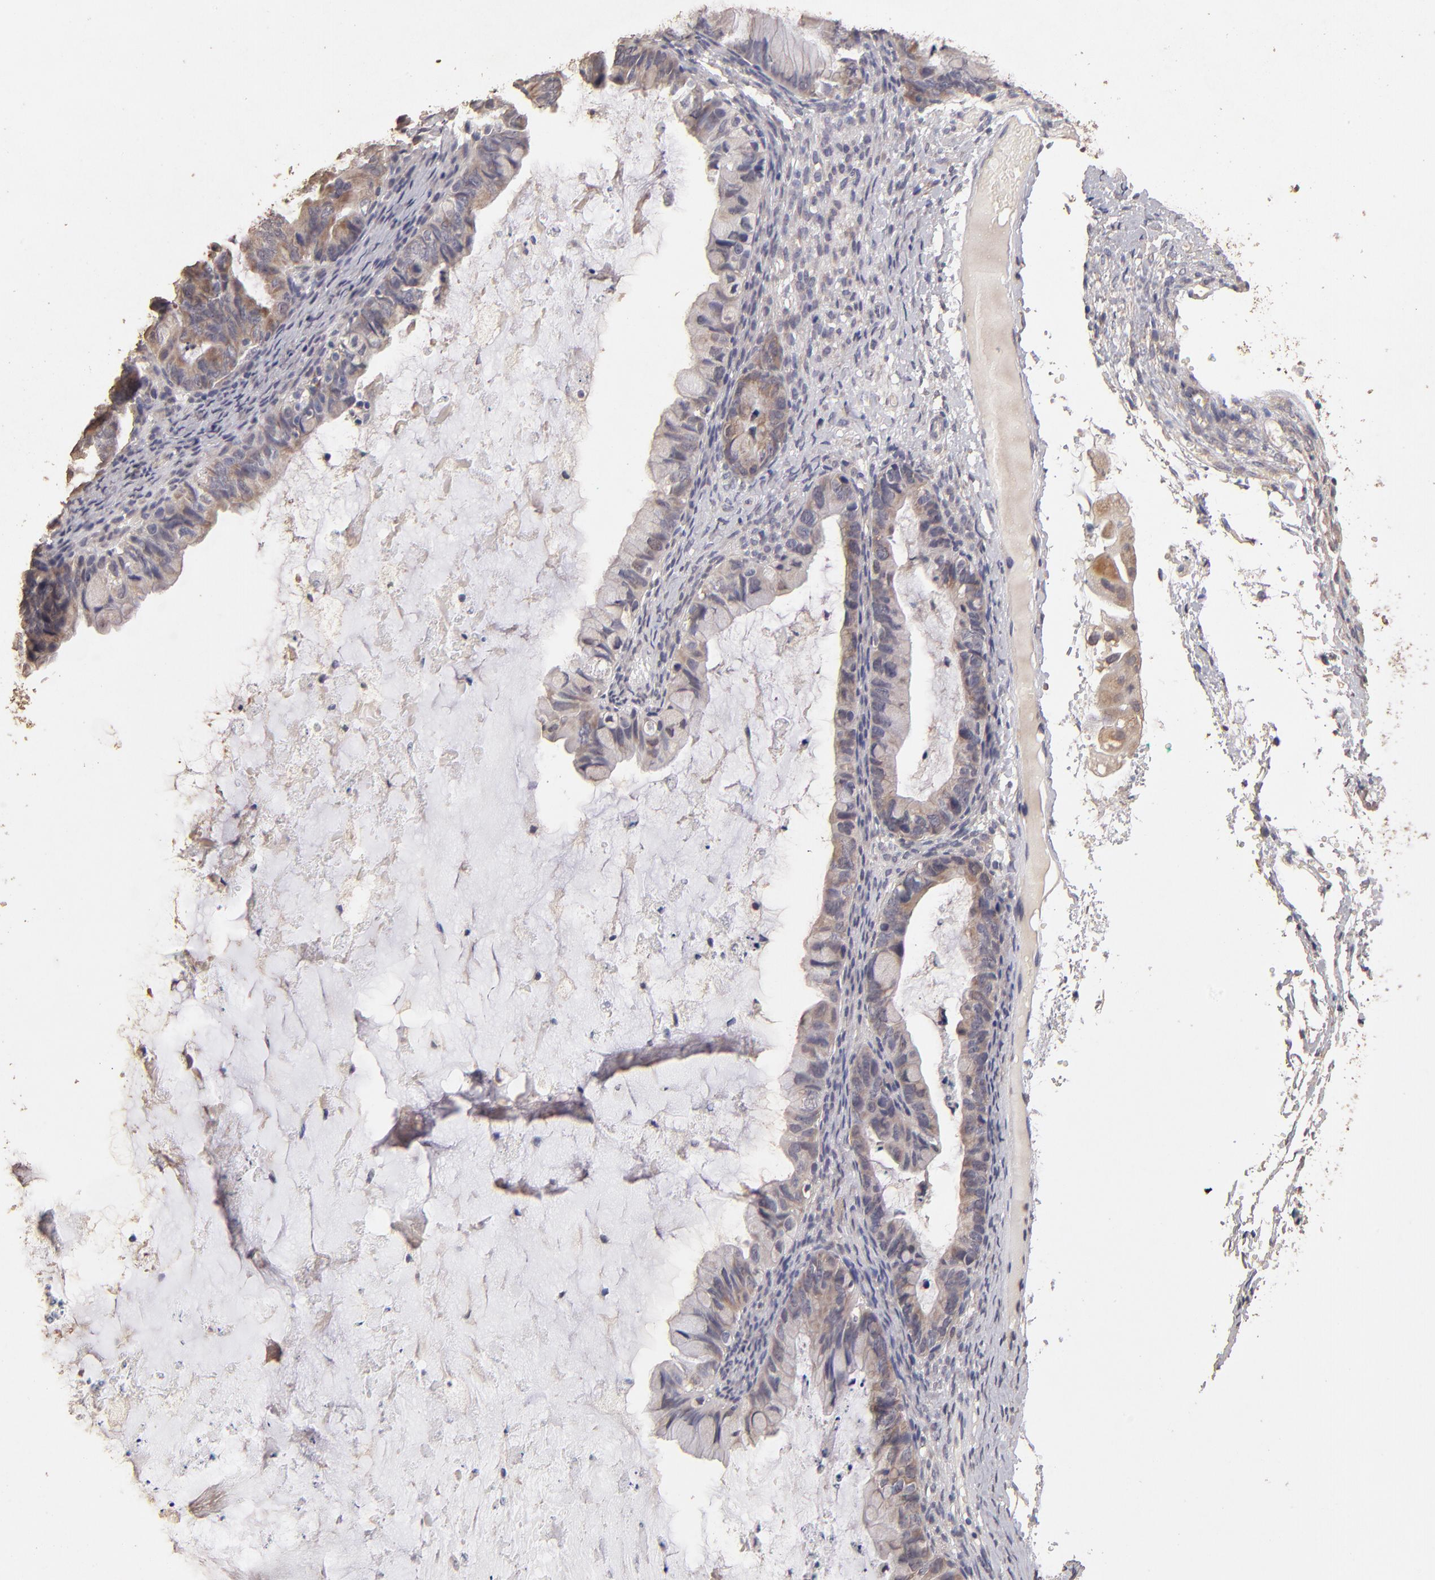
{"staining": {"intensity": "weak", "quantity": ">75%", "location": "cytoplasmic/membranous"}, "tissue": "ovarian cancer", "cell_type": "Tumor cells", "image_type": "cancer", "snomed": [{"axis": "morphology", "description": "Cystadenocarcinoma, mucinous, NOS"}, {"axis": "topography", "description": "Ovary"}], "caption": "Immunohistochemical staining of ovarian mucinous cystadenocarcinoma exhibits low levels of weak cytoplasmic/membranous protein staining in about >75% of tumor cells. The protein of interest is stained brown, and the nuclei are stained in blue (DAB IHC with brightfield microscopy, high magnification).", "gene": "OPHN1", "patient": {"sex": "female", "age": 36}}